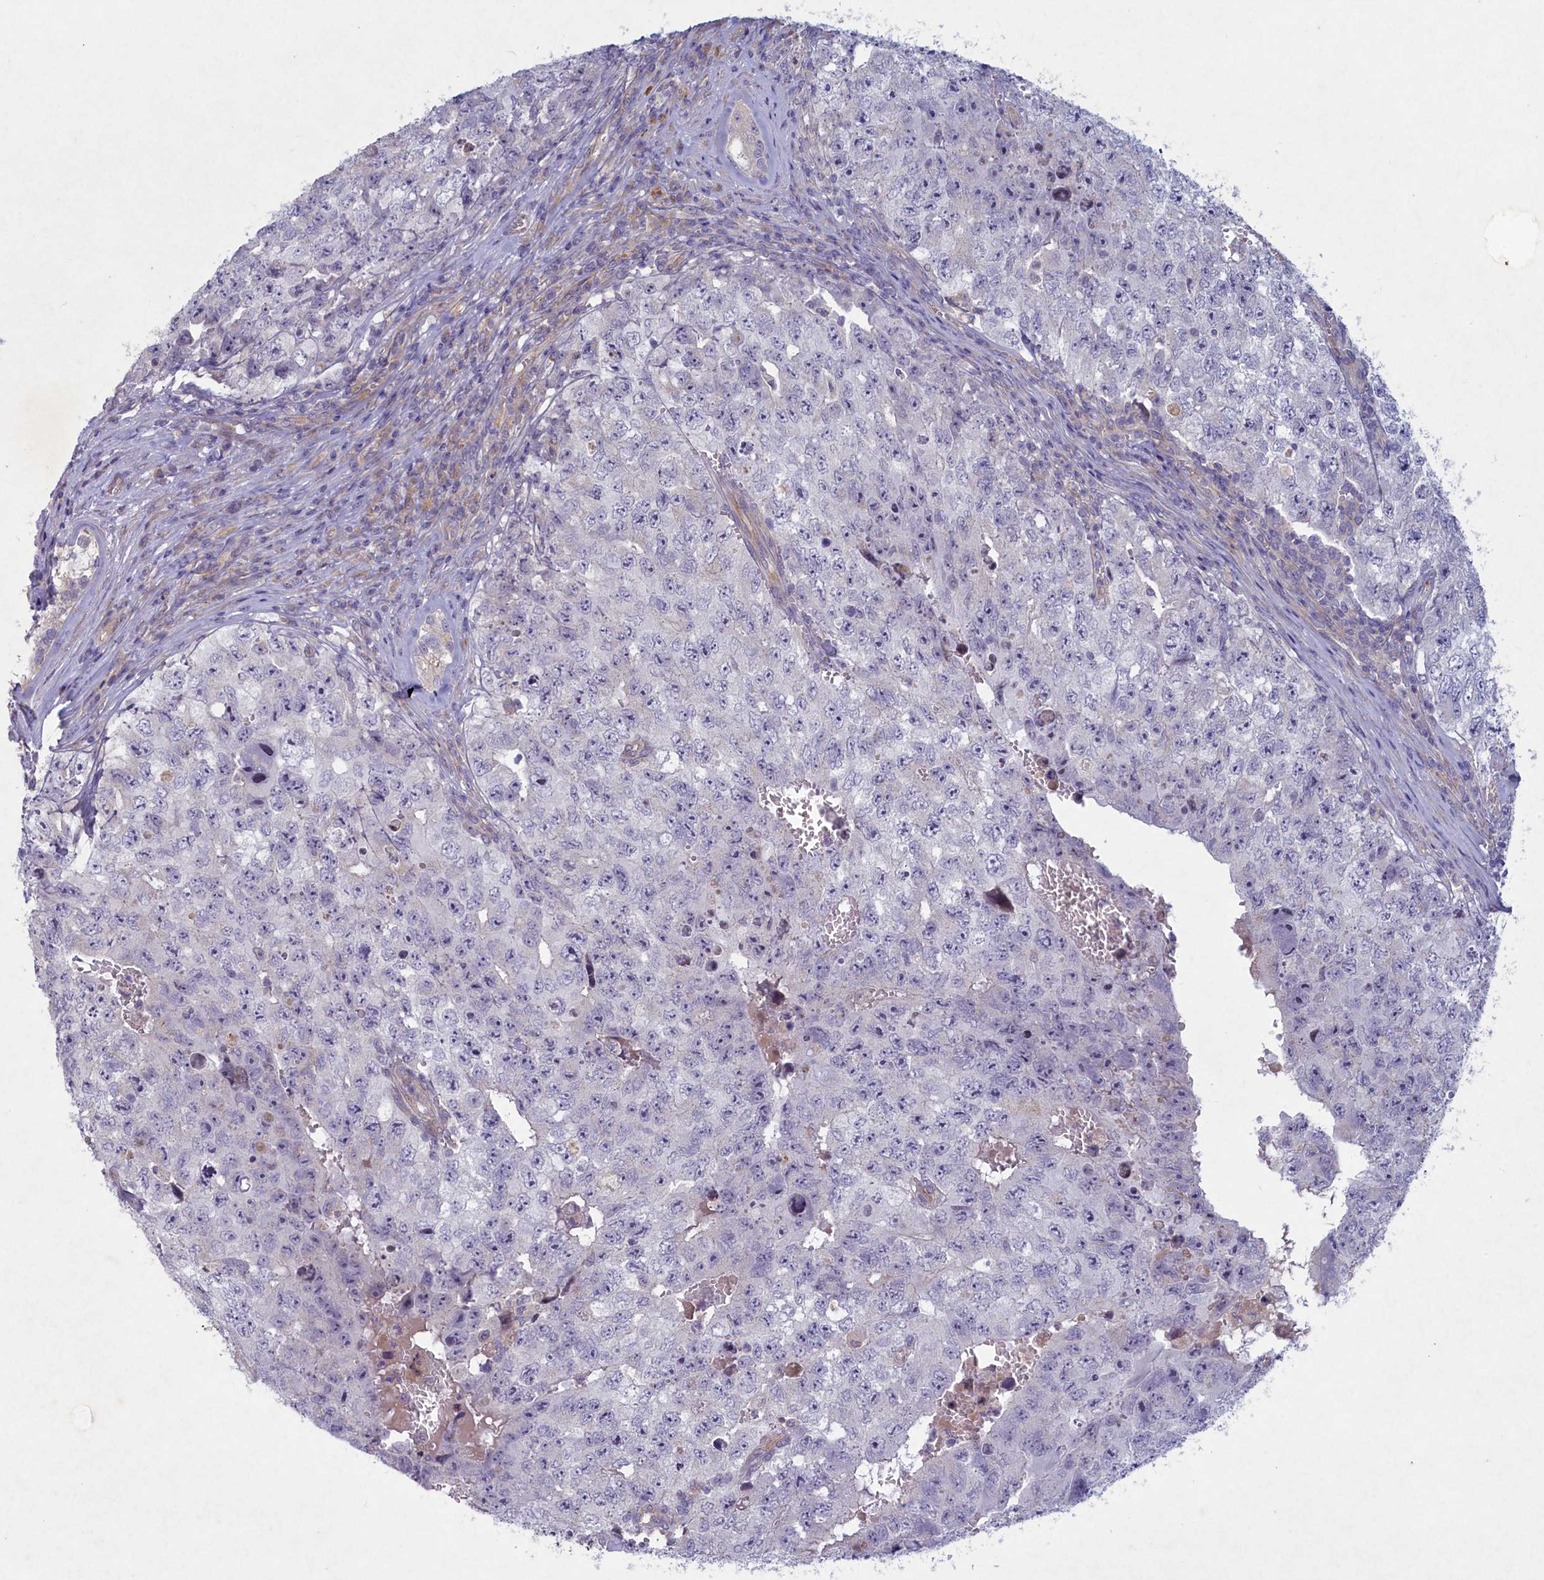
{"staining": {"intensity": "negative", "quantity": "none", "location": "none"}, "tissue": "testis cancer", "cell_type": "Tumor cells", "image_type": "cancer", "snomed": [{"axis": "morphology", "description": "Carcinoma, Embryonal, NOS"}, {"axis": "topography", "description": "Testis"}], "caption": "Testis cancer stained for a protein using immunohistochemistry shows no expression tumor cells.", "gene": "PLEKHG6", "patient": {"sex": "male", "age": 17}}